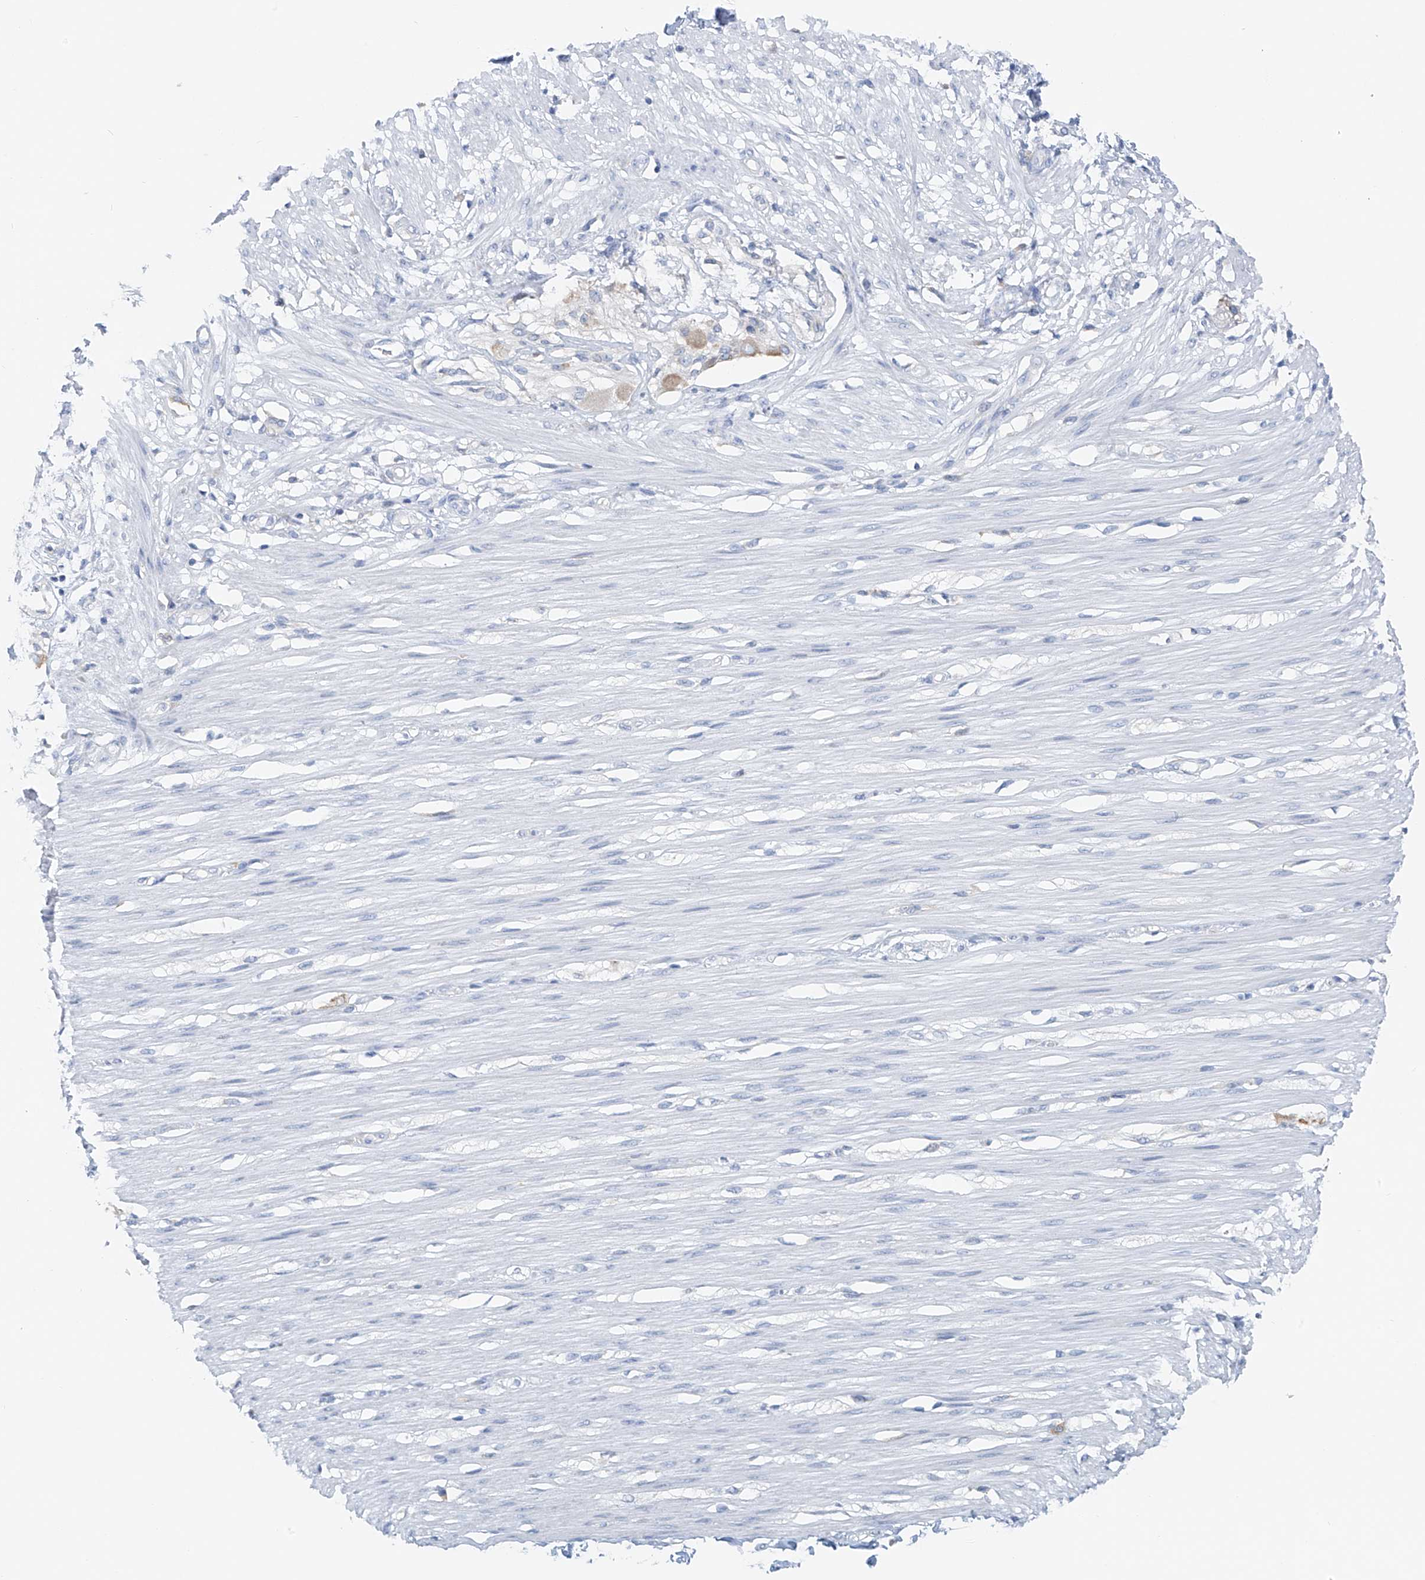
{"staining": {"intensity": "negative", "quantity": "none", "location": "none"}, "tissue": "smooth muscle", "cell_type": "Smooth muscle cells", "image_type": "normal", "snomed": [{"axis": "morphology", "description": "Normal tissue, NOS"}, {"axis": "morphology", "description": "Adenocarcinoma, NOS"}, {"axis": "topography", "description": "Colon"}, {"axis": "topography", "description": "Peripheral nerve tissue"}], "caption": "This is an immunohistochemistry histopathology image of normal human smooth muscle. There is no staining in smooth muscle cells.", "gene": "POMGNT2", "patient": {"sex": "male", "age": 14}}